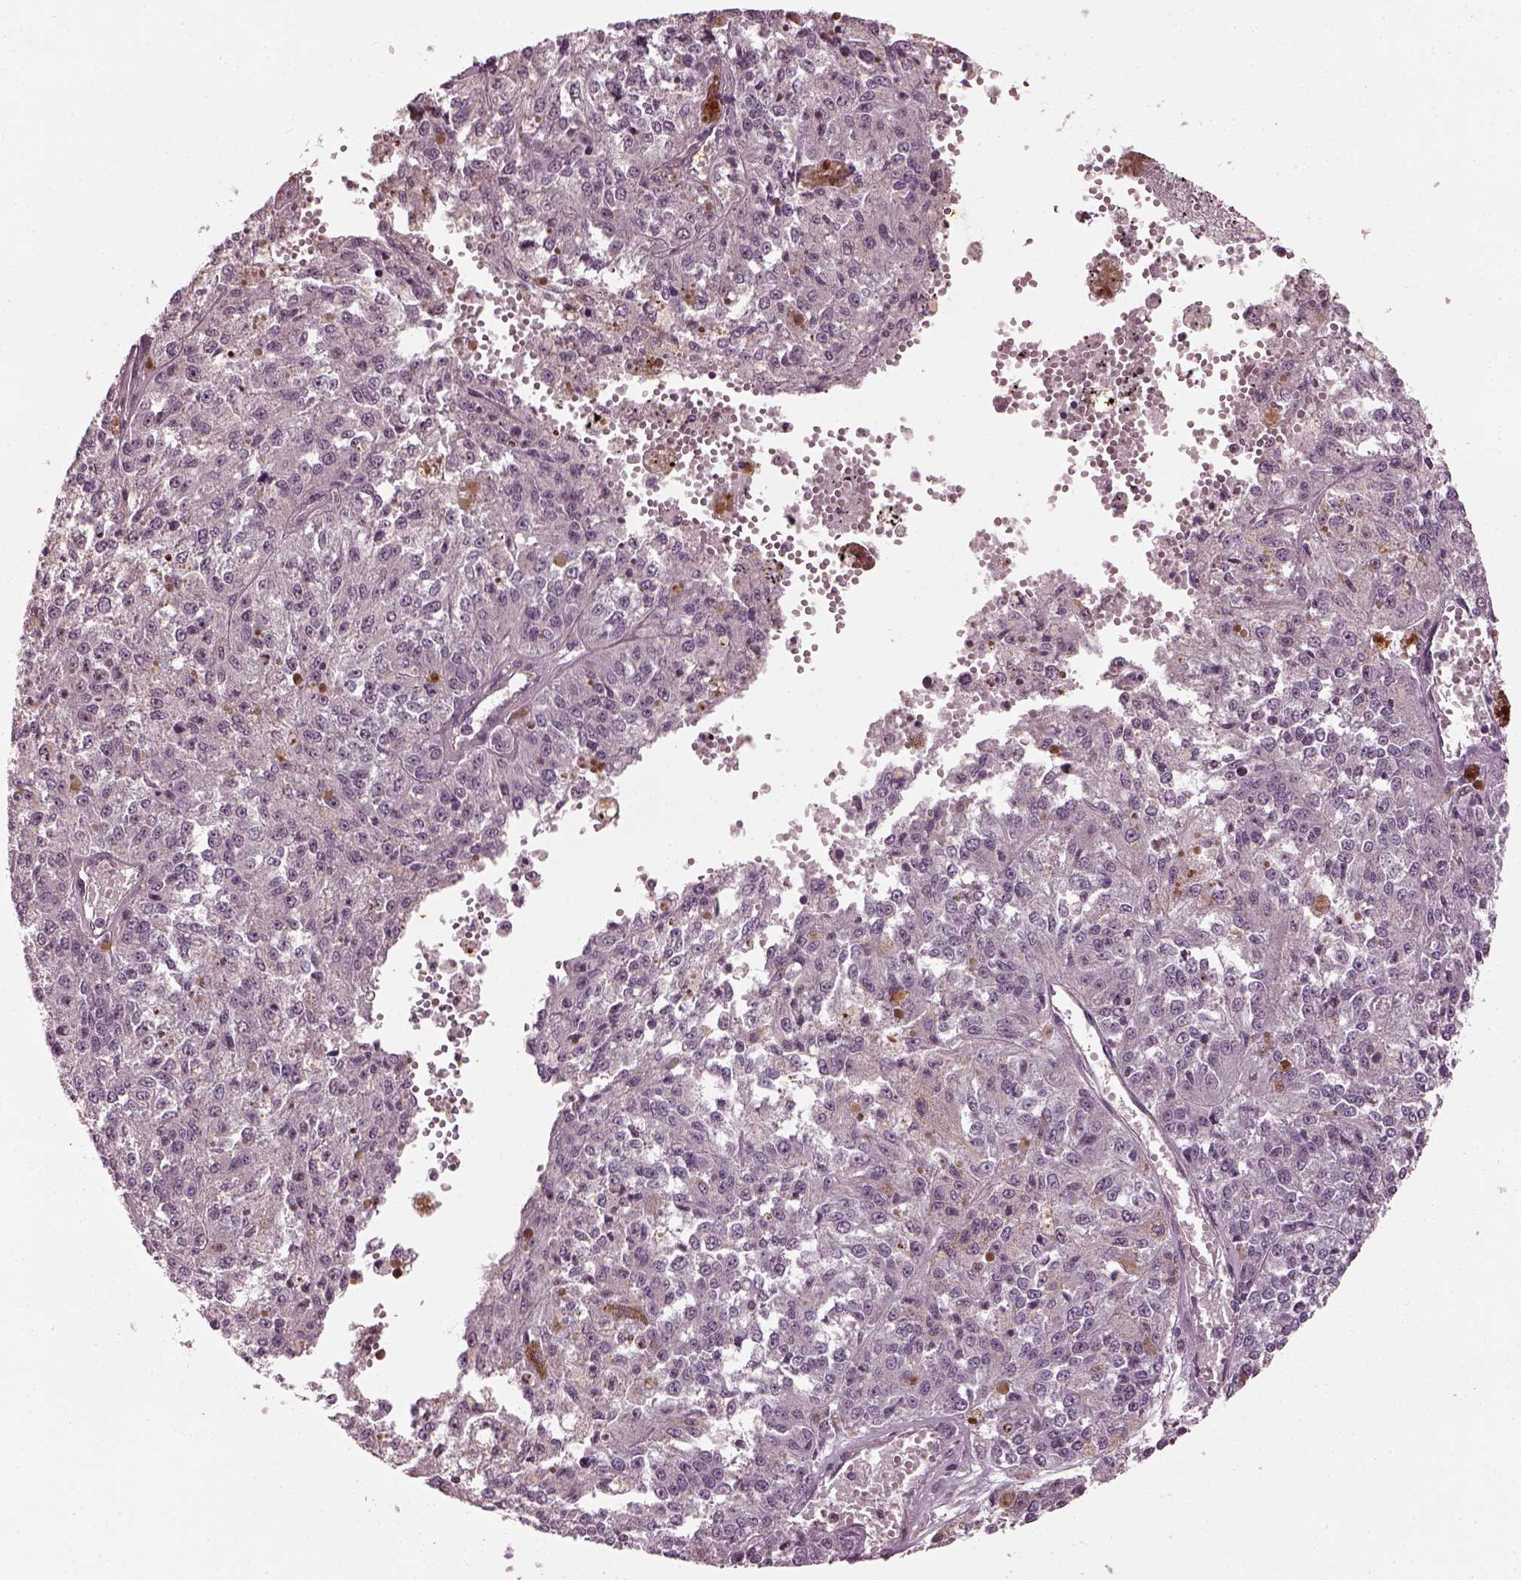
{"staining": {"intensity": "negative", "quantity": "none", "location": "none"}, "tissue": "melanoma", "cell_type": "Tumor cells", "image_type": "cancer", "snomed": [{"axis": "morphology", "description": "Malignant melanoma, Metastatic site"}, {"axis": "topography", "description": "Lymph node"}], "caption": "This image is of melanoma stained with immunohistochemistry (IHC) to label a protein in brown with the nuclei are counter-stained blue. There is no positivity in tumor cells.", "gene": "GNRH1", "patient": {"sex": "female", "age": 64}}